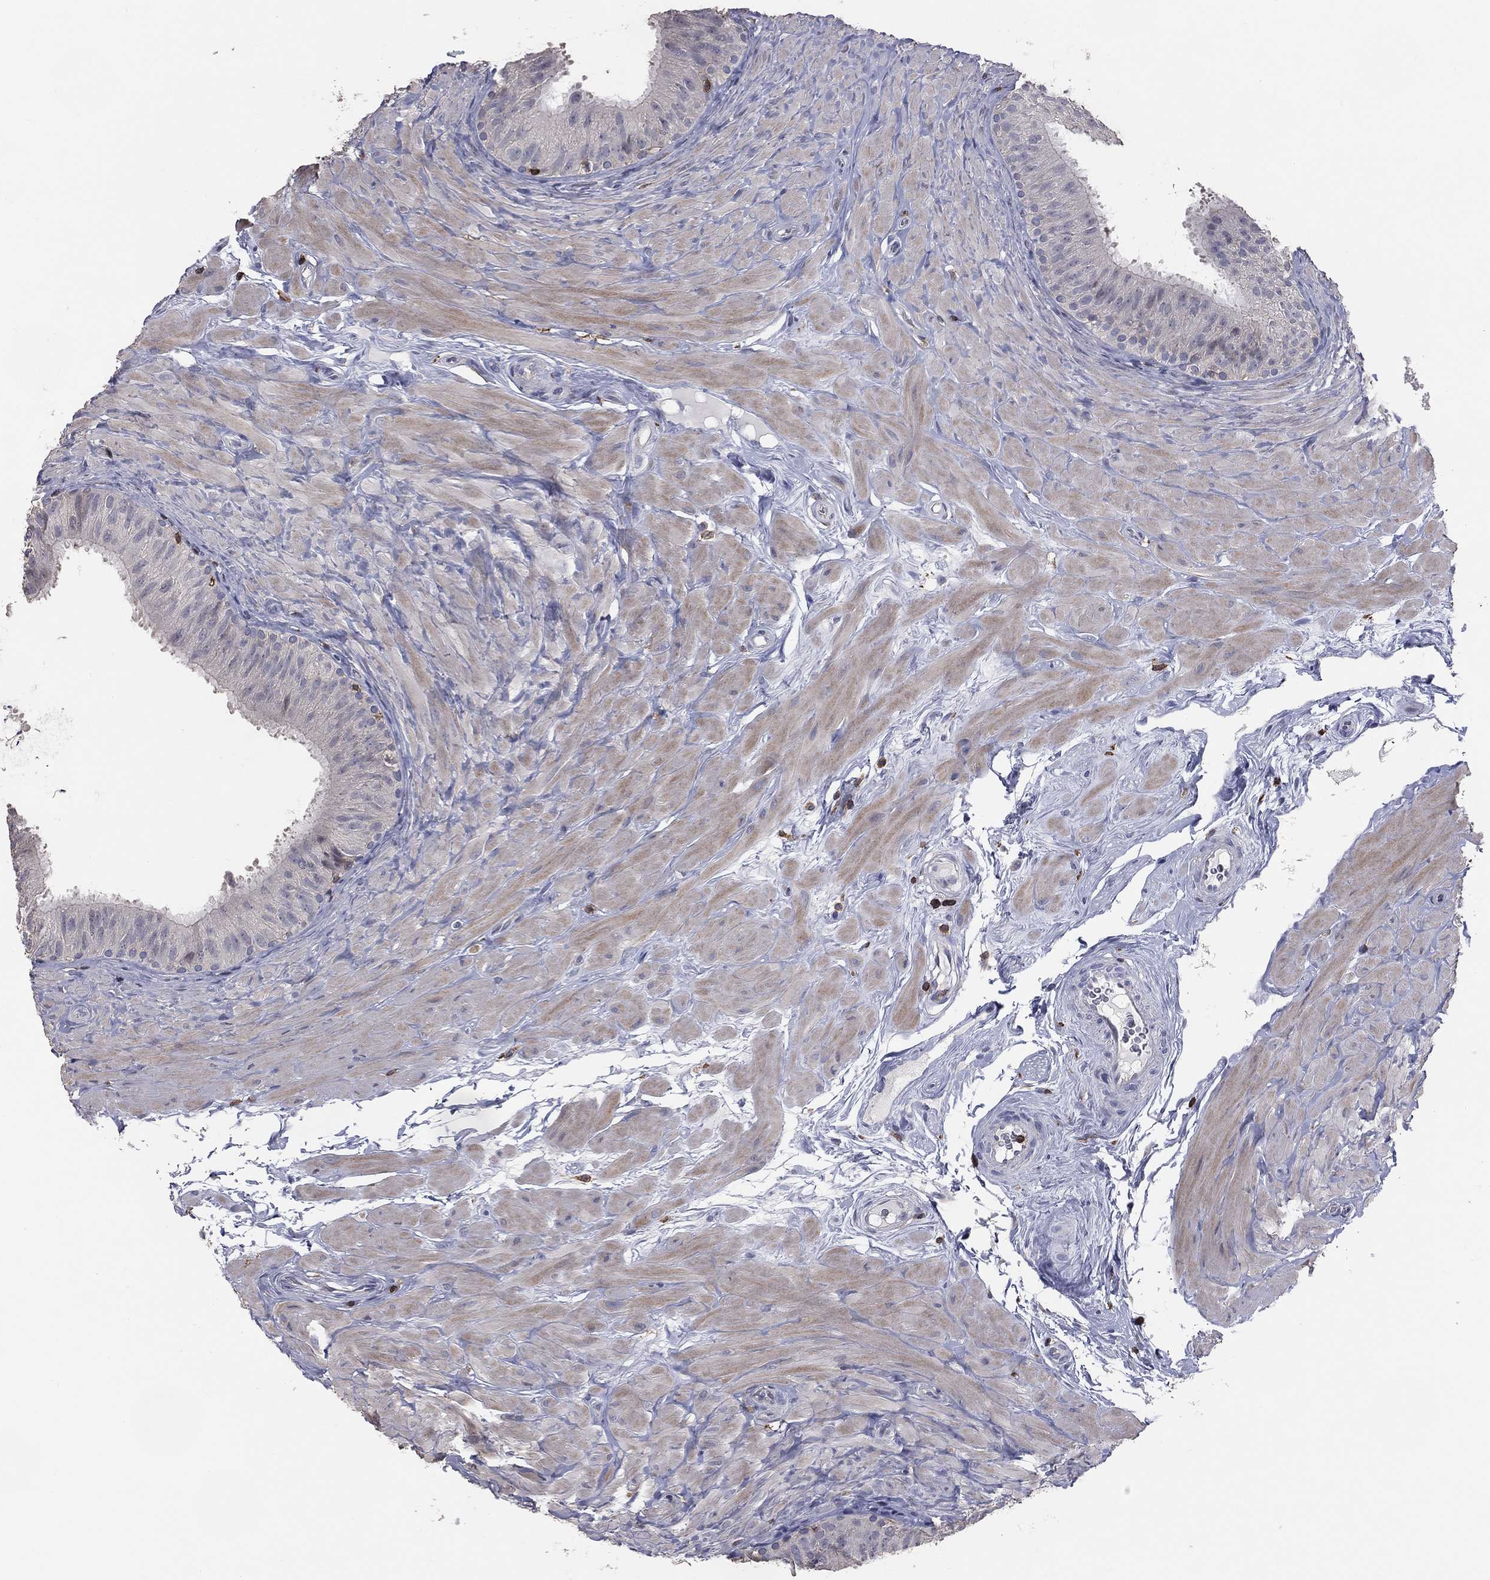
{"staining": {"intensity": "negative", "quantity": "none", "location": "none"}, "tissue": "epididymis", "cell_type": "Glandular cells", "image_type": "normal", "snomed": [{"axis": "morphology", "description": "Normal tissue, NOS"}, {"axis": "topography", "description": "Epididymis"}], "caption": "Immunohistochemical staining of normal human epididymis demonstrates no significant staining in glandular cells.", "gene": "PSTPIP1", "patient": {"sex": "male", "age": 34}}